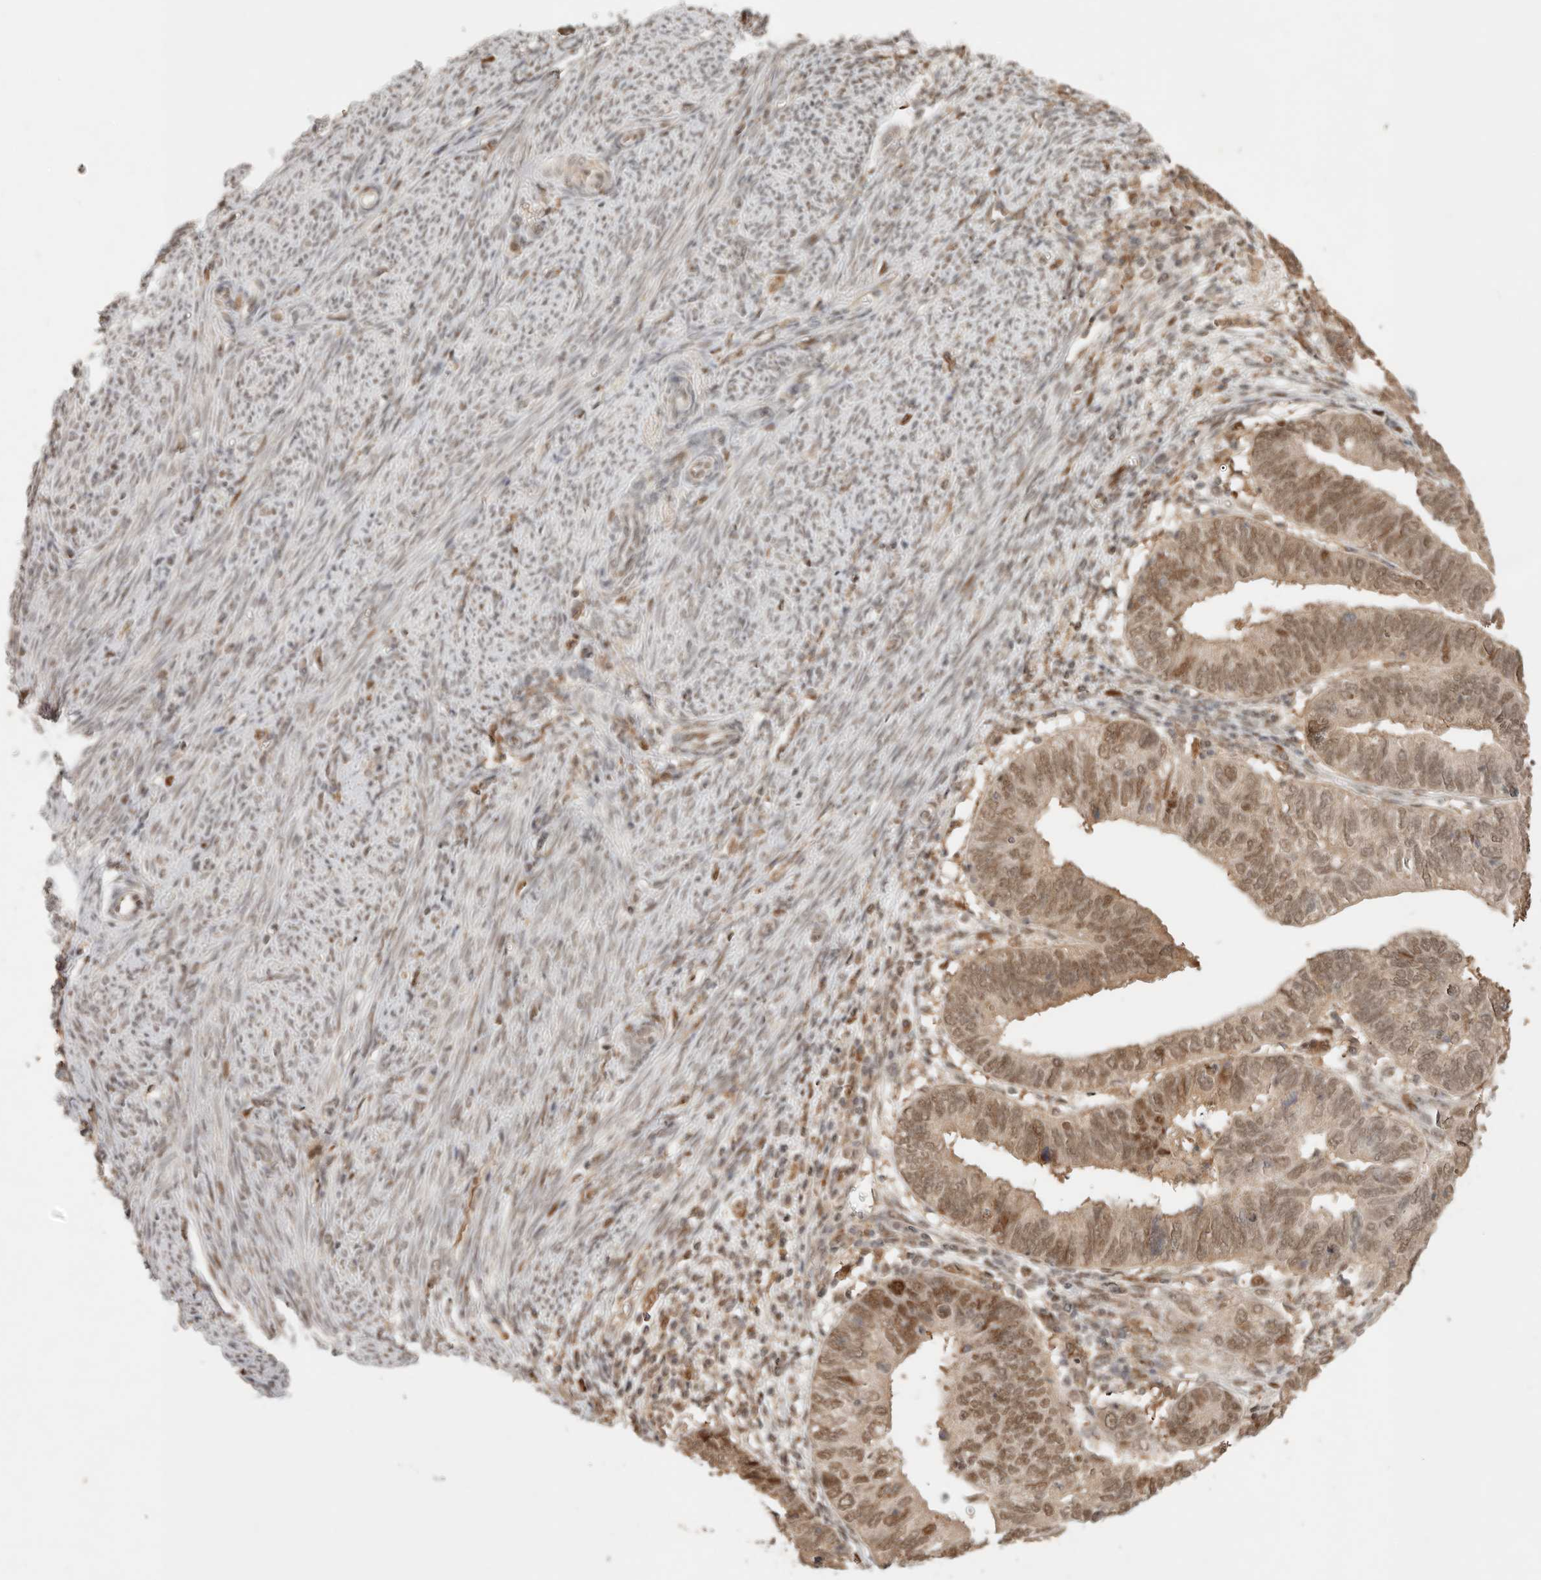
{"staining": {"intensity": "moderate", "quantity": ">75%", "location": "nuclear"}, "tissue": "endometrial cancer", "cell_type": "Tumor cells", "image_type": "cancer", "snomed": [{"axis": "morphology", "description": "Adenocarcinoma, NOS"}, {"axis": "topography", "description": "Uterus"}], "caption": "Immunohistochemical staining of human endometrial cancer exhibits medium levels of moderate nuclear staining in about >75% of tumor cells.", "gene": "NPAS2", "patient": {"sex": "female", "age": 77}}